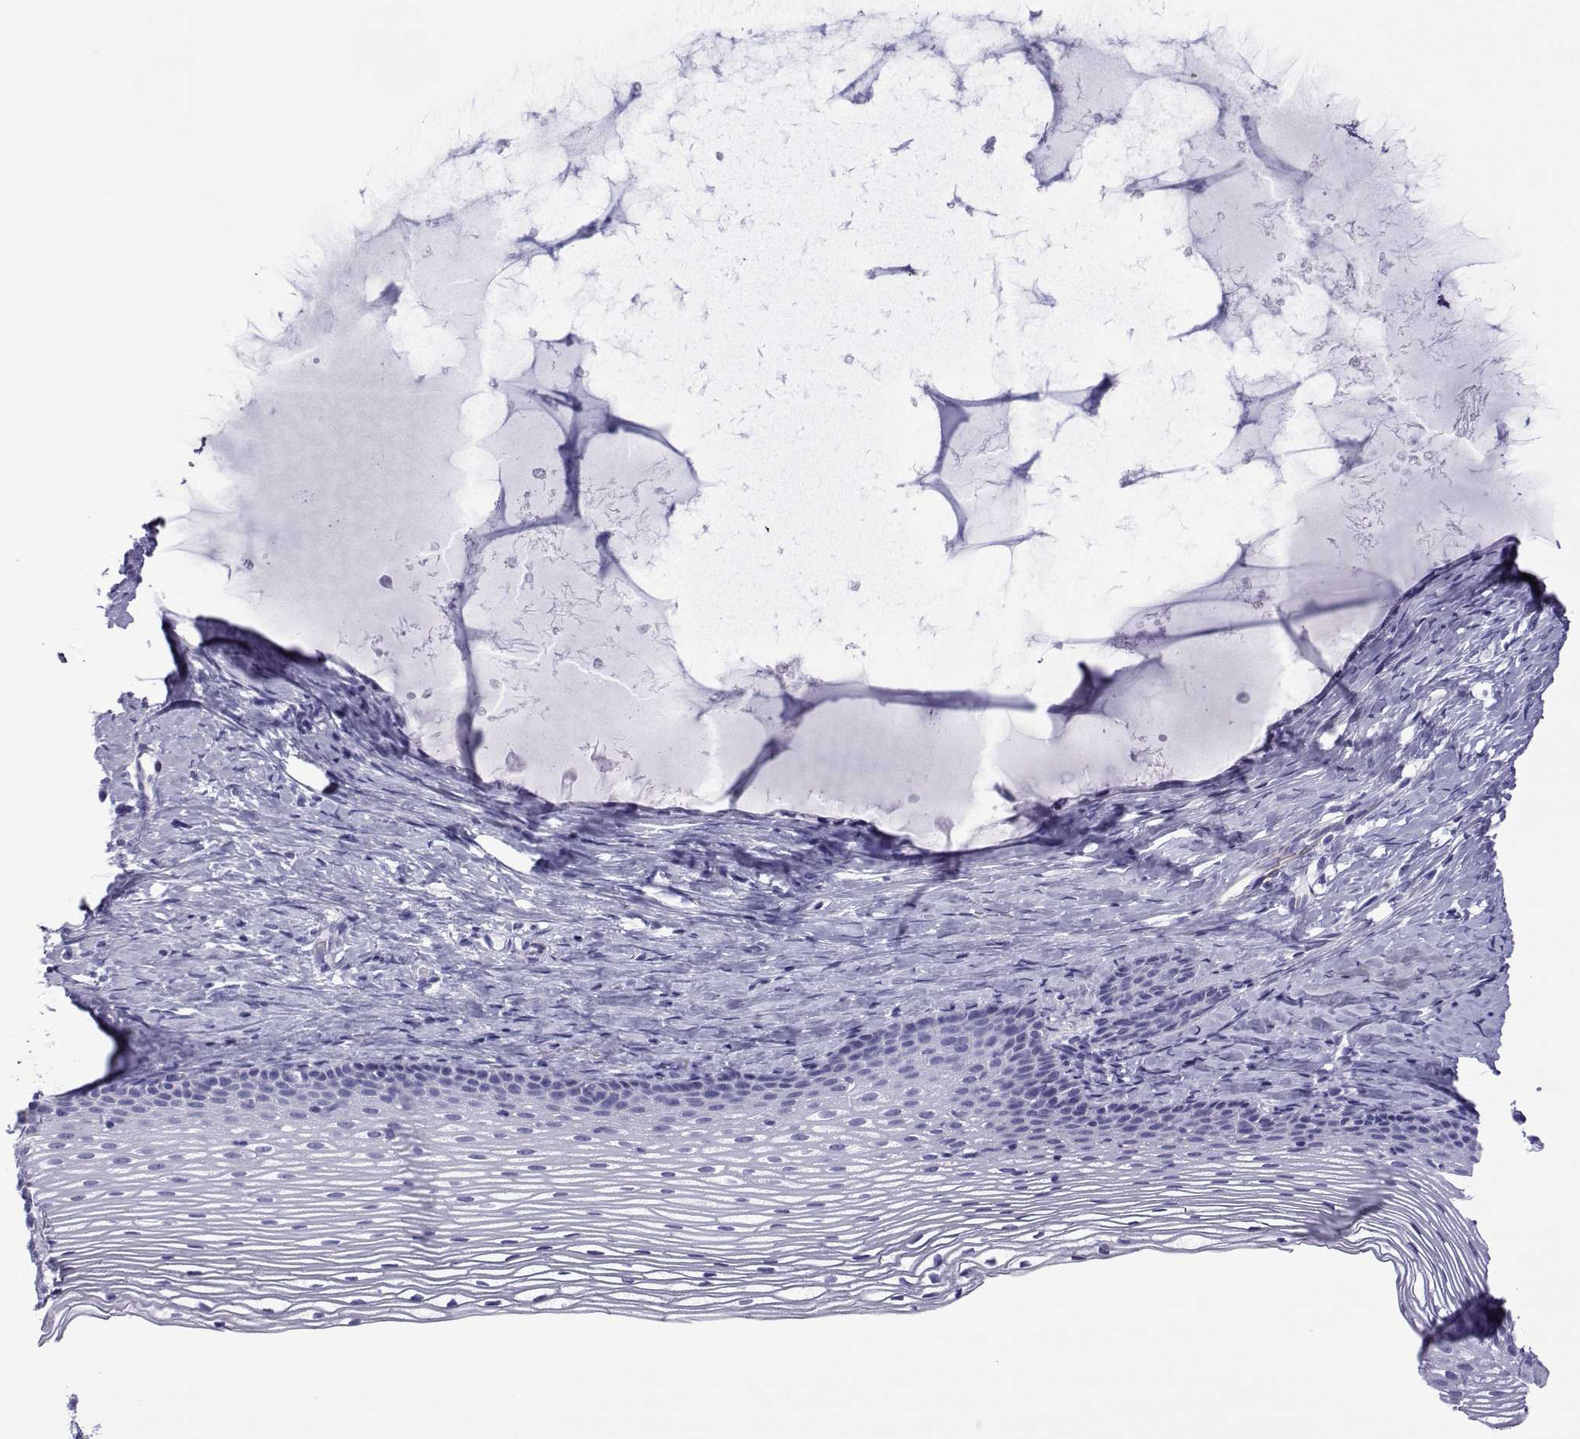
{"staining": {"intensity": "negative", "quantity": "none", "location": "none"}, "tissue": "cervix", "cell_type": "Glandular cells", "image_type": "normal", "snomed": [{"axis": "morphology", "description": "Normal tissue, NOS"}, {"axis": "topography", "description": "Cervix"}], "caption": "This is an IHC micrograph of normal cervix. There is no staining in glandular cells.", "gene": "SPANXA1", "patient": {"sex": "female", "age": 39}}